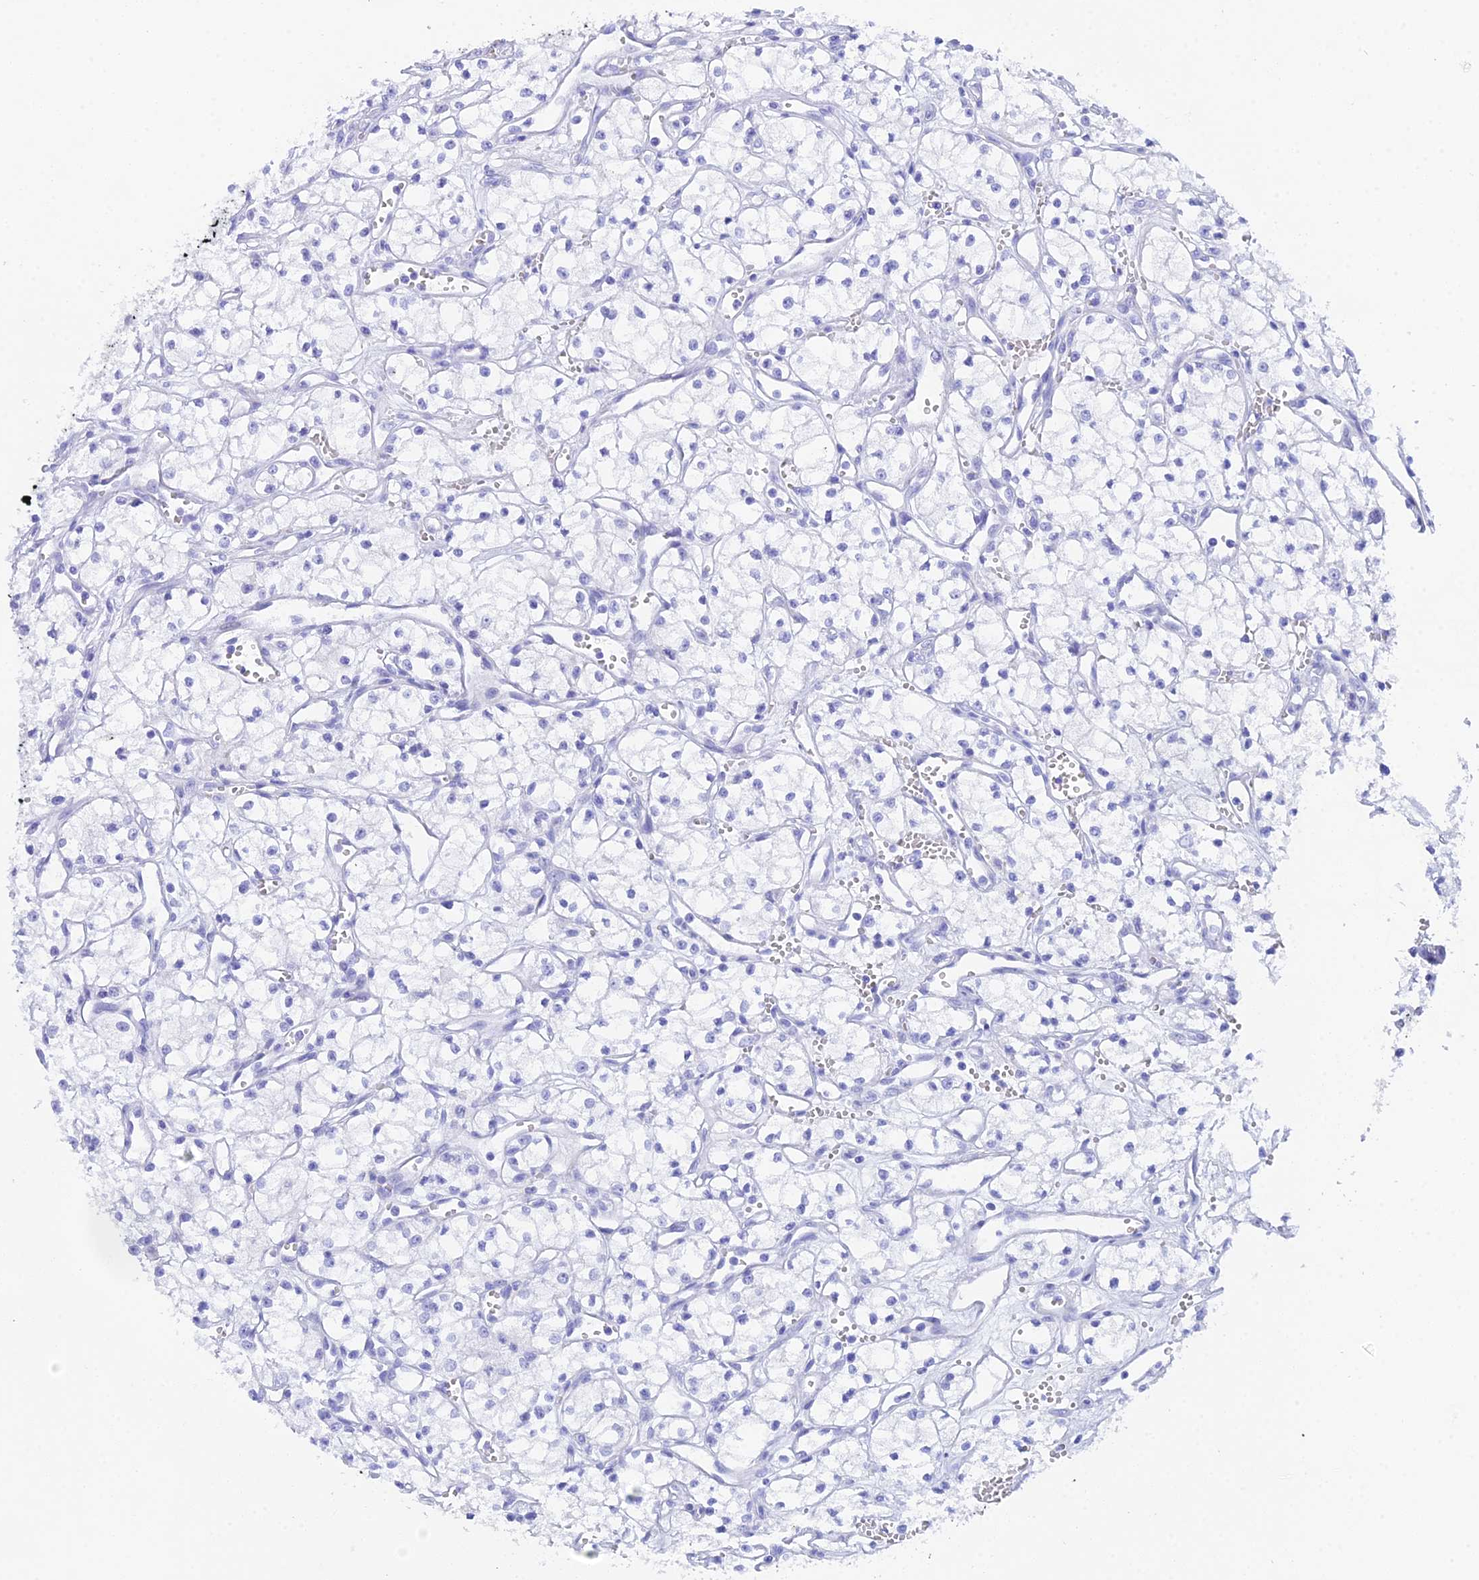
{"staining": {"intensity": "negative", "quantity": "none", "location": "none"}, "tissue": "renal cancer", "cell_type": "Tumor cells", "image_type": "cancer", "snomed": [{"axis": "morphology", "description": "Adenocarcinoma, NOS"}, {"axis": "topography", "description": "Kidney"}], "caption": "An image of human renal adenocarcinoma is negative for staining in tumor cells.", "gene": "REG1A", "patient": {"sex": "male", "age": 59}}